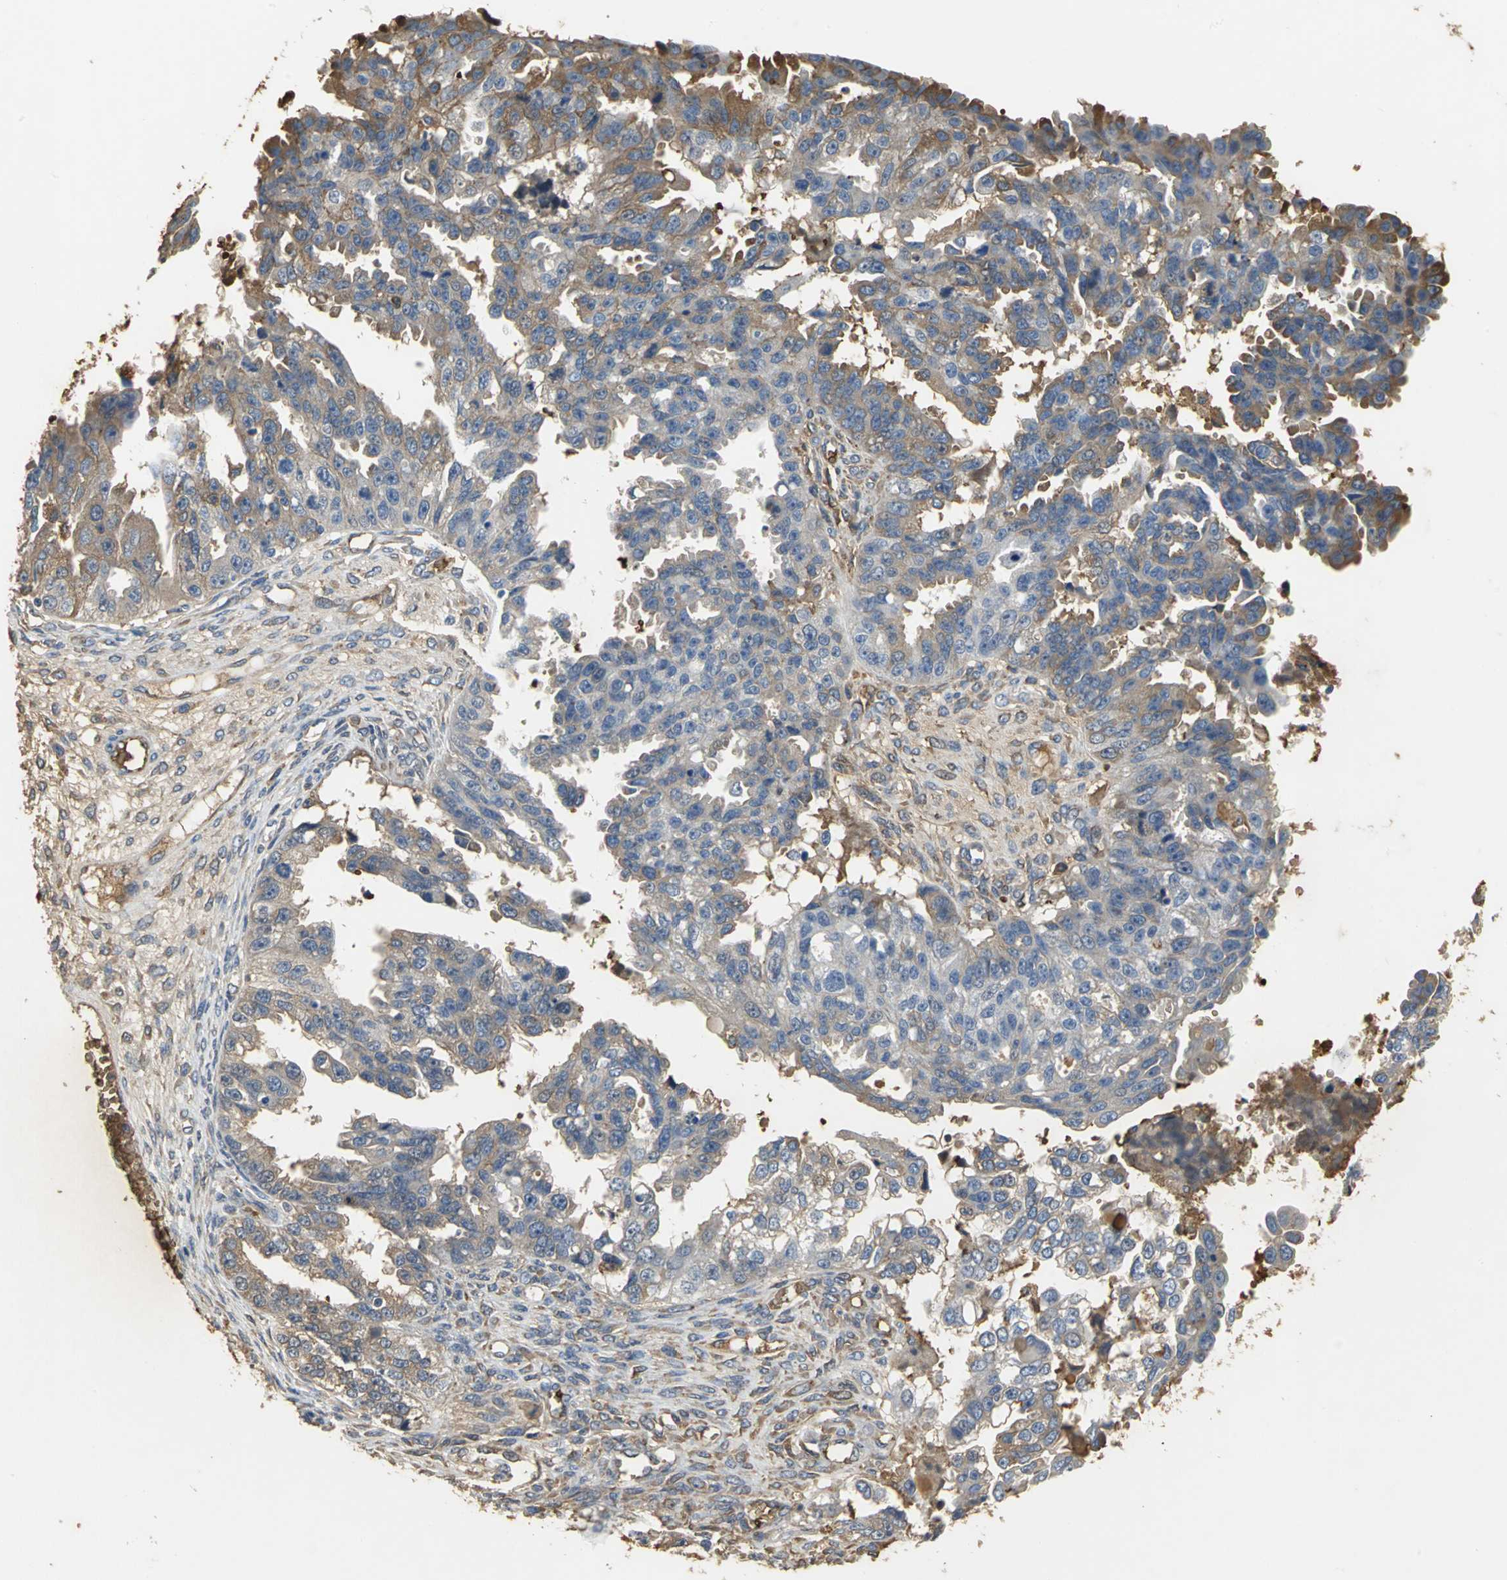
{"staining": {"intensity": "strong", "quantity": ">75%", "location": "cytoplasmic/membranous"}, "tissue": "ovarian cancer", "cell_type": "Tumor cells", "image_type": "cancer", "snomed": [{"axis": "morphology", "description": "Cystadenocarcinoma, serous, NOS"}, {"axis": "topography", "description": "Ovary"}], "caption": "An image showing strong cytoplasmic/membranous expression in approximately >75% of tumor cells in ovarian serous cystadenocarcinoma, as visualized by brown immunohistochemical staining.", "gene": "TREM1", "patient": {"sex": "female", "age": 58}}